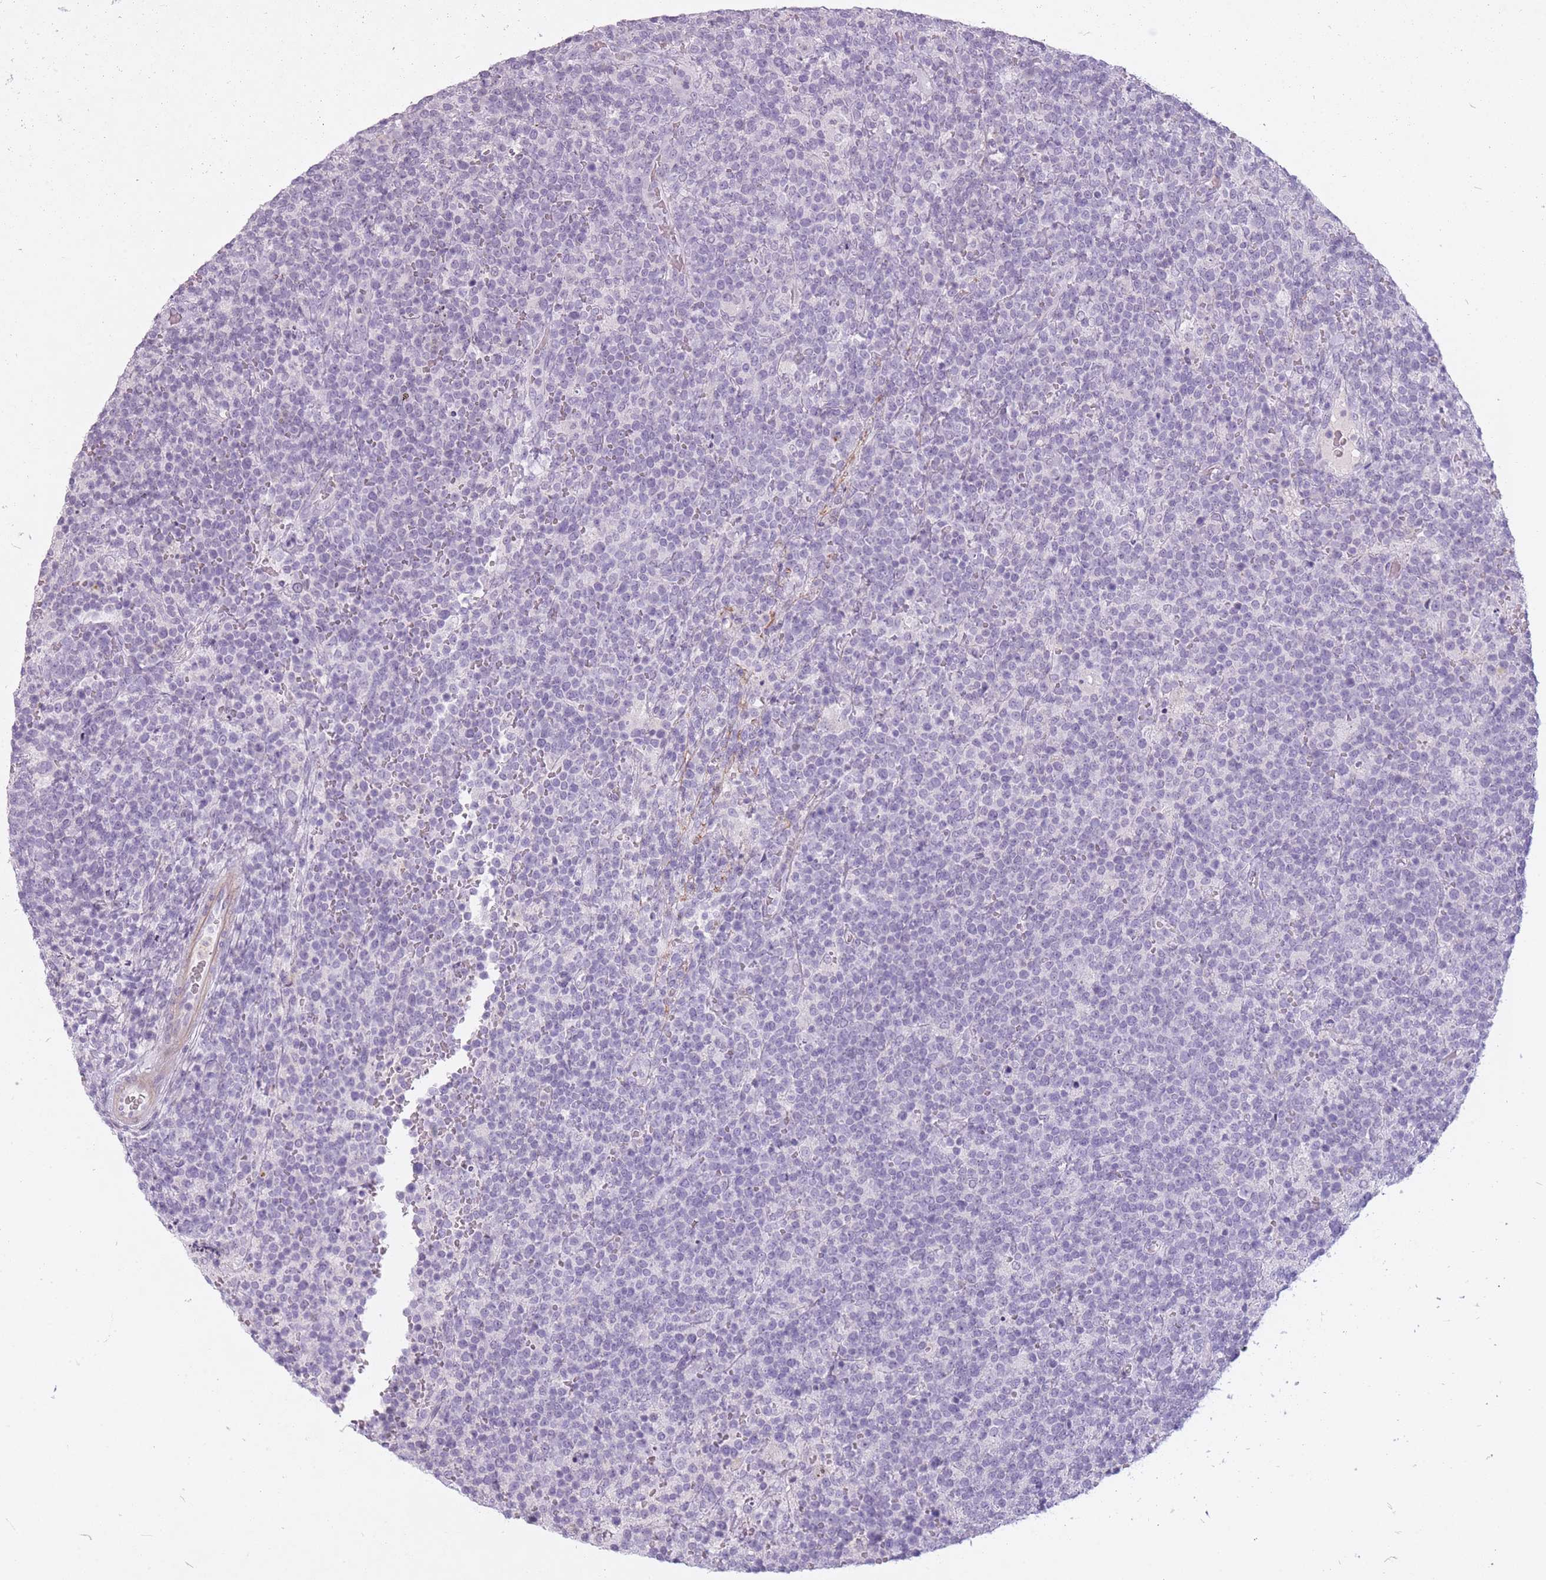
{"staining": {"intensity": "negative", "quantity": "none", "location": "none"}, "tissue": "lymphoma", "cell_type": "Tumor cells", "image_type": "cancer", "snomed": [{"axis": "morphology", "description": "Malignant lymphoma, non-Hodgkin's type, High grade"}, {"axis": "topography", "description": "Lymph node"}], "caption": "This histopathology image is of malignant lymphoma, non-Hodgkin's type (high-grade) stained with immunohistochemistry to label a protein in brown with the nuclei are counter-stained blue. There is no staining in tumor cells.", "gene": "RFX4", "patient": {"sex": "male", "age": 61}}